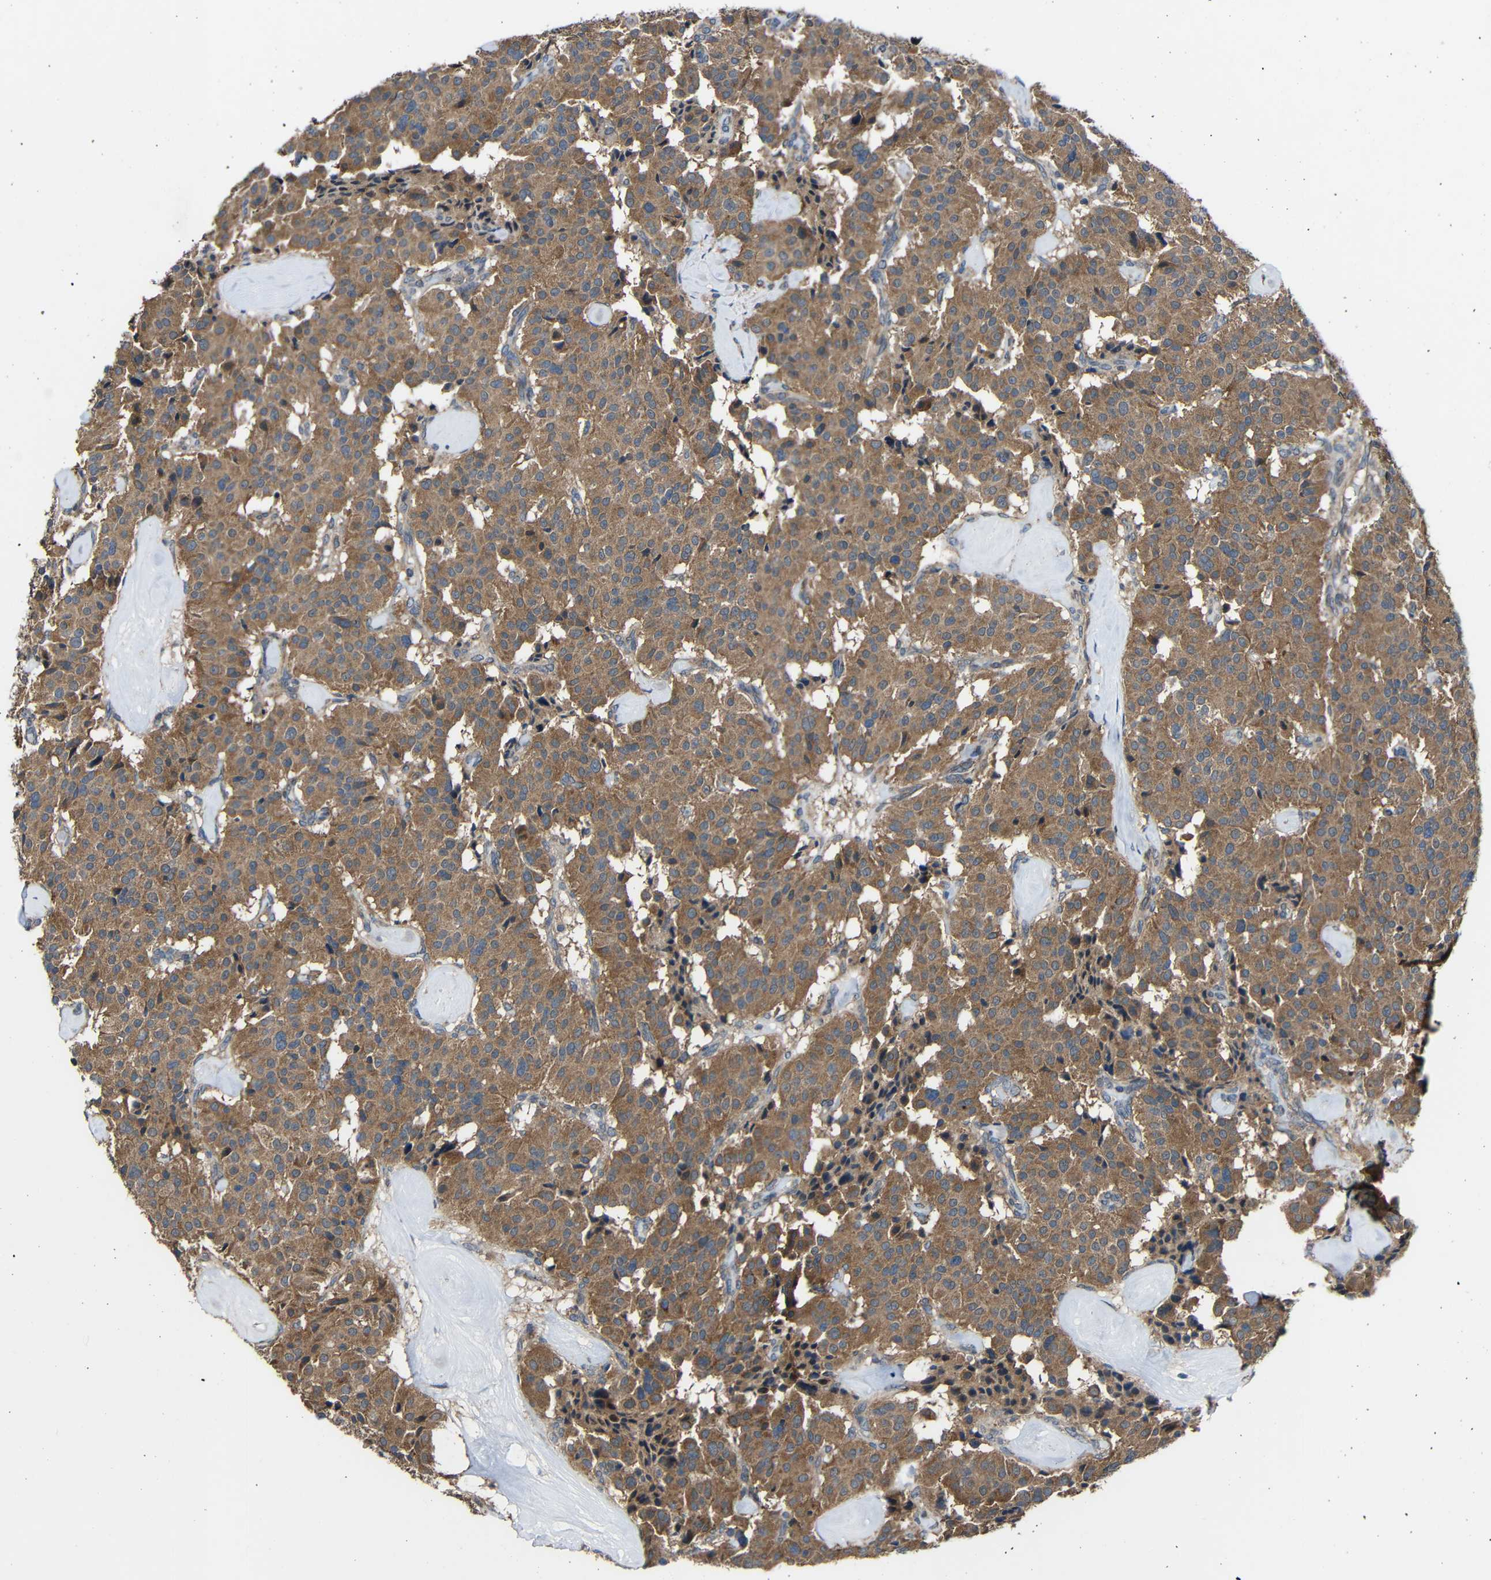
{"staining": {"intensity": "moderate", "quantity": ">75%", "location": "cytoplasmic/membranous"}, "tissue": "carcinoid", "cell_type": "Tumor cells", "image_type": "cancer", "snomed": [{"axis": "morphology", "description": "Carcinoid, malignant, NOS"}, {"axis": "topography", "description": "Lung"}], "caption": "Malignant carcinoid tissue displays moderate cytoplasmic/membranous expression in approximately >75% of tumor cells, visualized by immunohistochemistry.", "gene": "CHST9", "patient": {"sex": "male", "age": 30}}